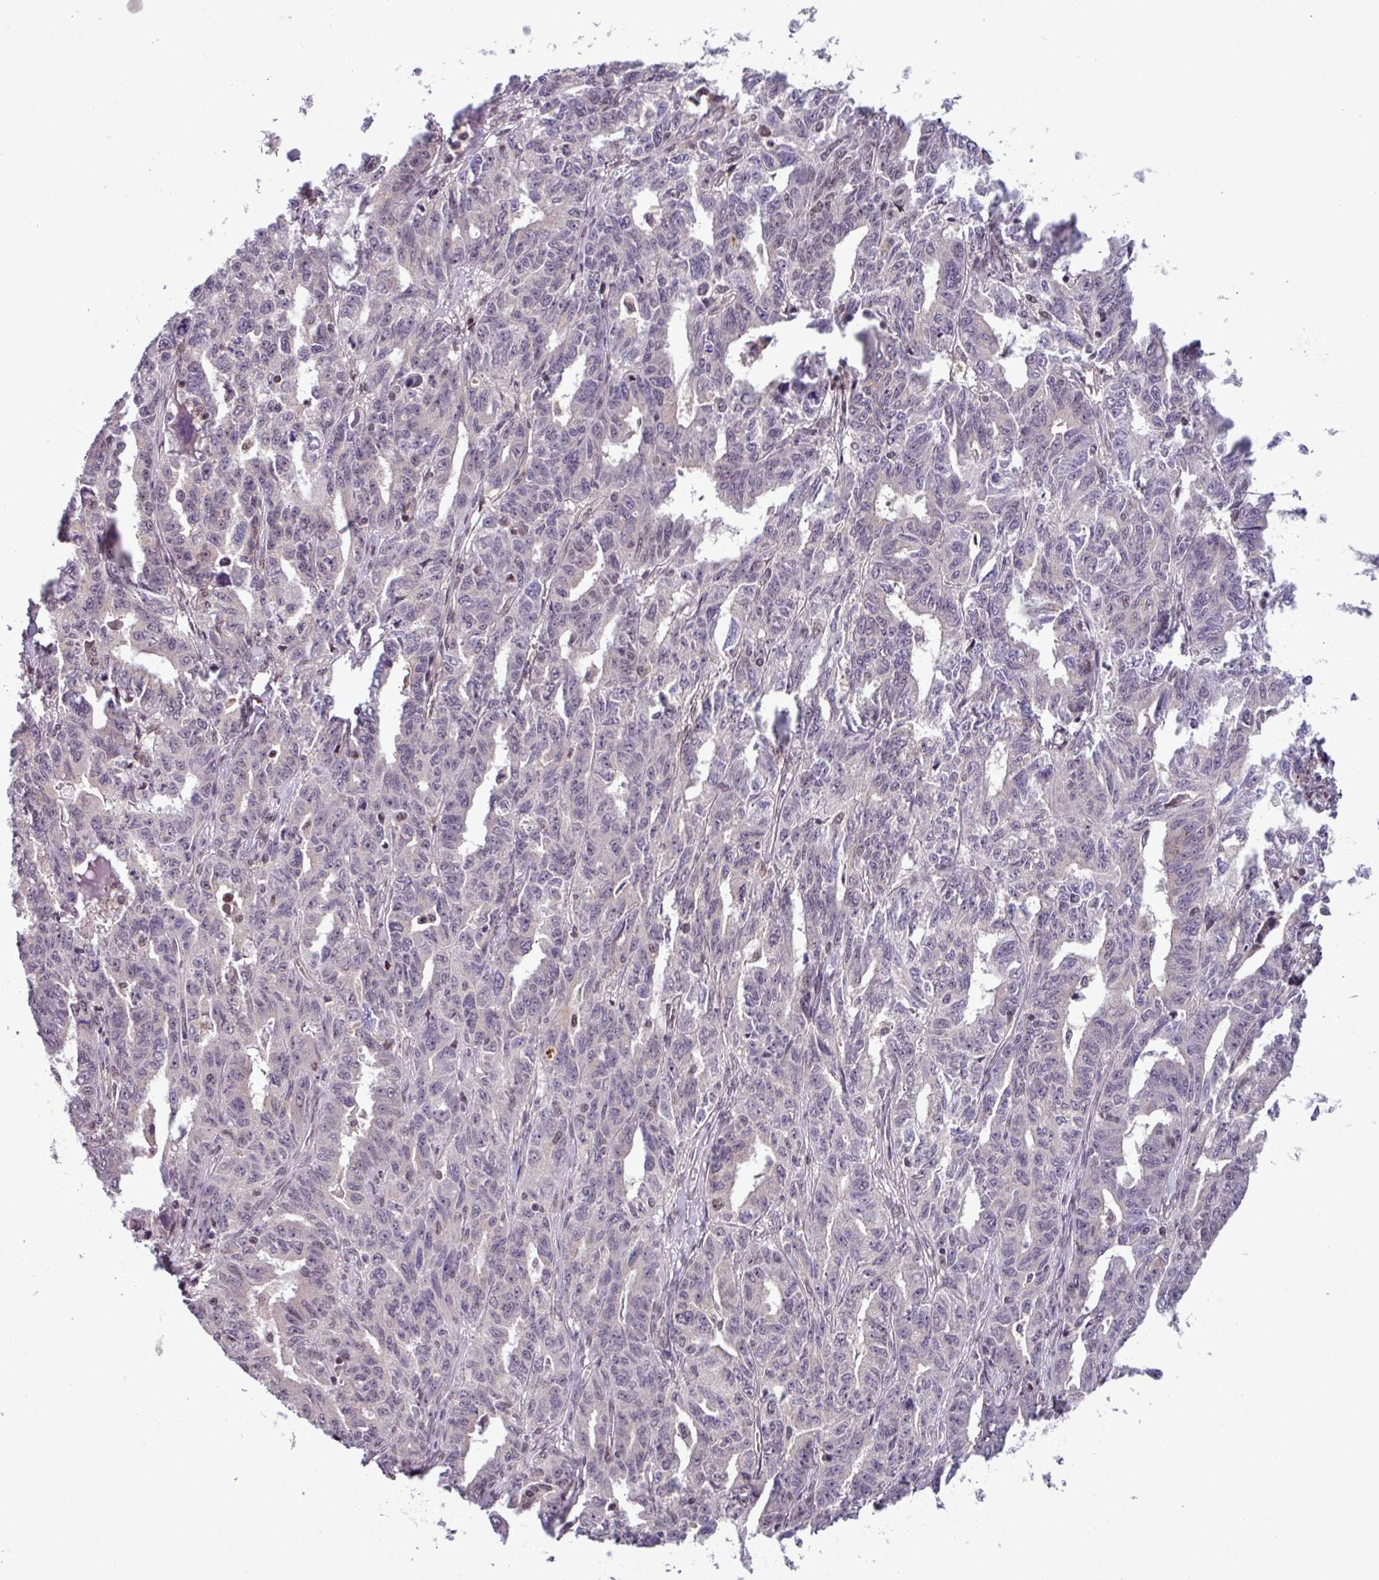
{"staining": {"intensity": "negative", "quantity": "none", "location": "none"}, "tissue": "ovarian cancer", "cell_type": "Tumor cells", "image_type": "cancer", "snomed": [{"axis": "morphology", "description": "Adenocarcinoma, NOS"}, {"axis": "morphology", "description": "Carcinoma, endometroid"}, {"axis": "topography", "description": "Ovary"}], "caption": "DAB immunohistochemical staining of ovarian cancer demonstrates no significant expression in tumor cells.", "gene": "NPFFR1", "patient": {"sex": "female", "age": 72}}